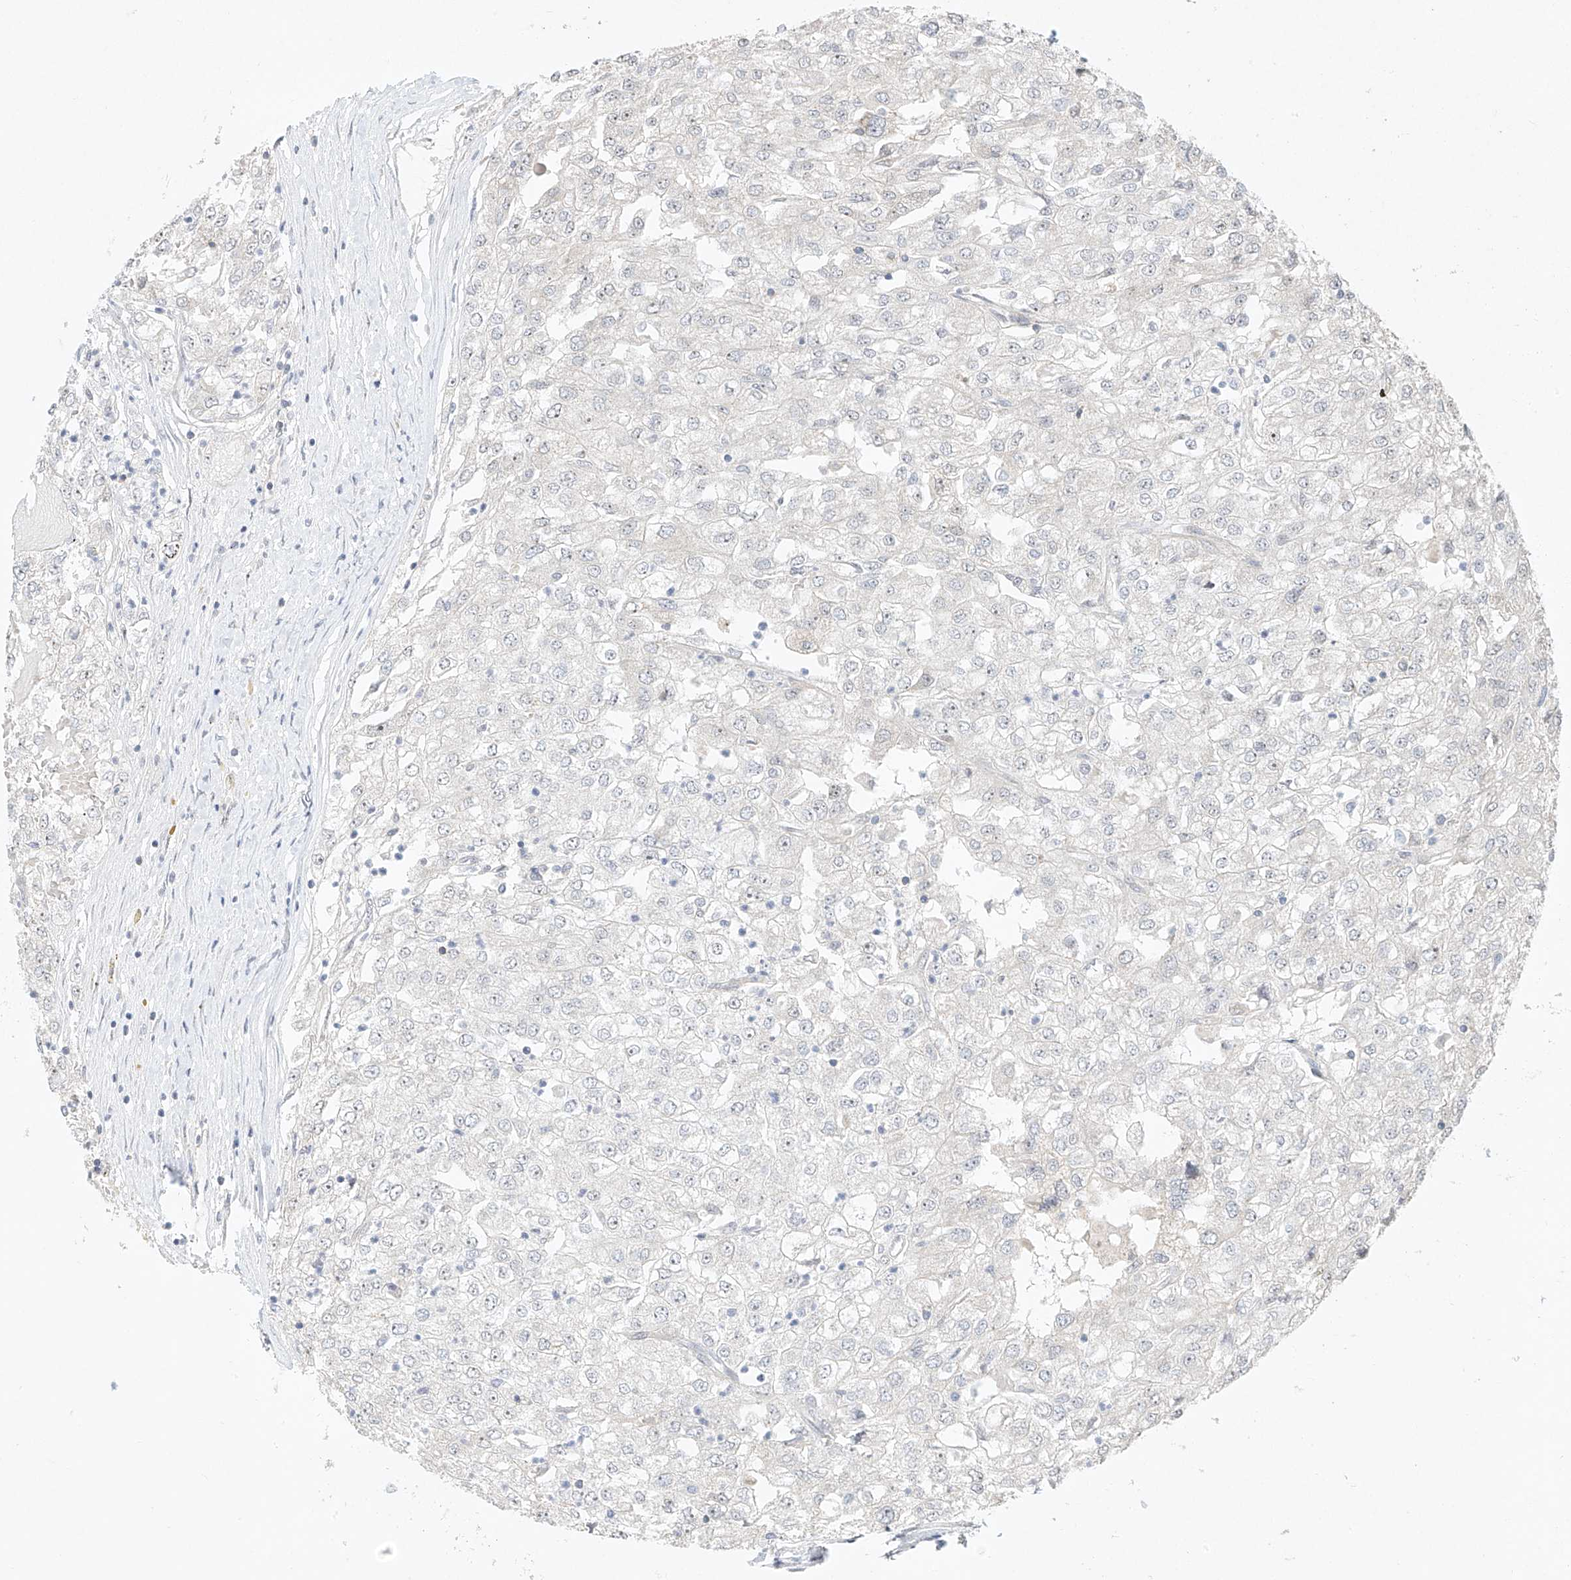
{"staining": {"intensity": "negative", "quantity": "none", "location": "none"}, "tissue": "renal cancer", "cell_type": "Tumor cells", "image_type": "cancer", "snomed": [{"axis": "morphology", "description": "Adenocarcinoma, NOS"}, {"axis": "topography", "description": "Kidney"}], "caption": "Tumor cells are negative for brown protein staining in adenocarcinoma (renal).", "gene": "TASP1", "patient": {"sex": "female", "age": 54}}